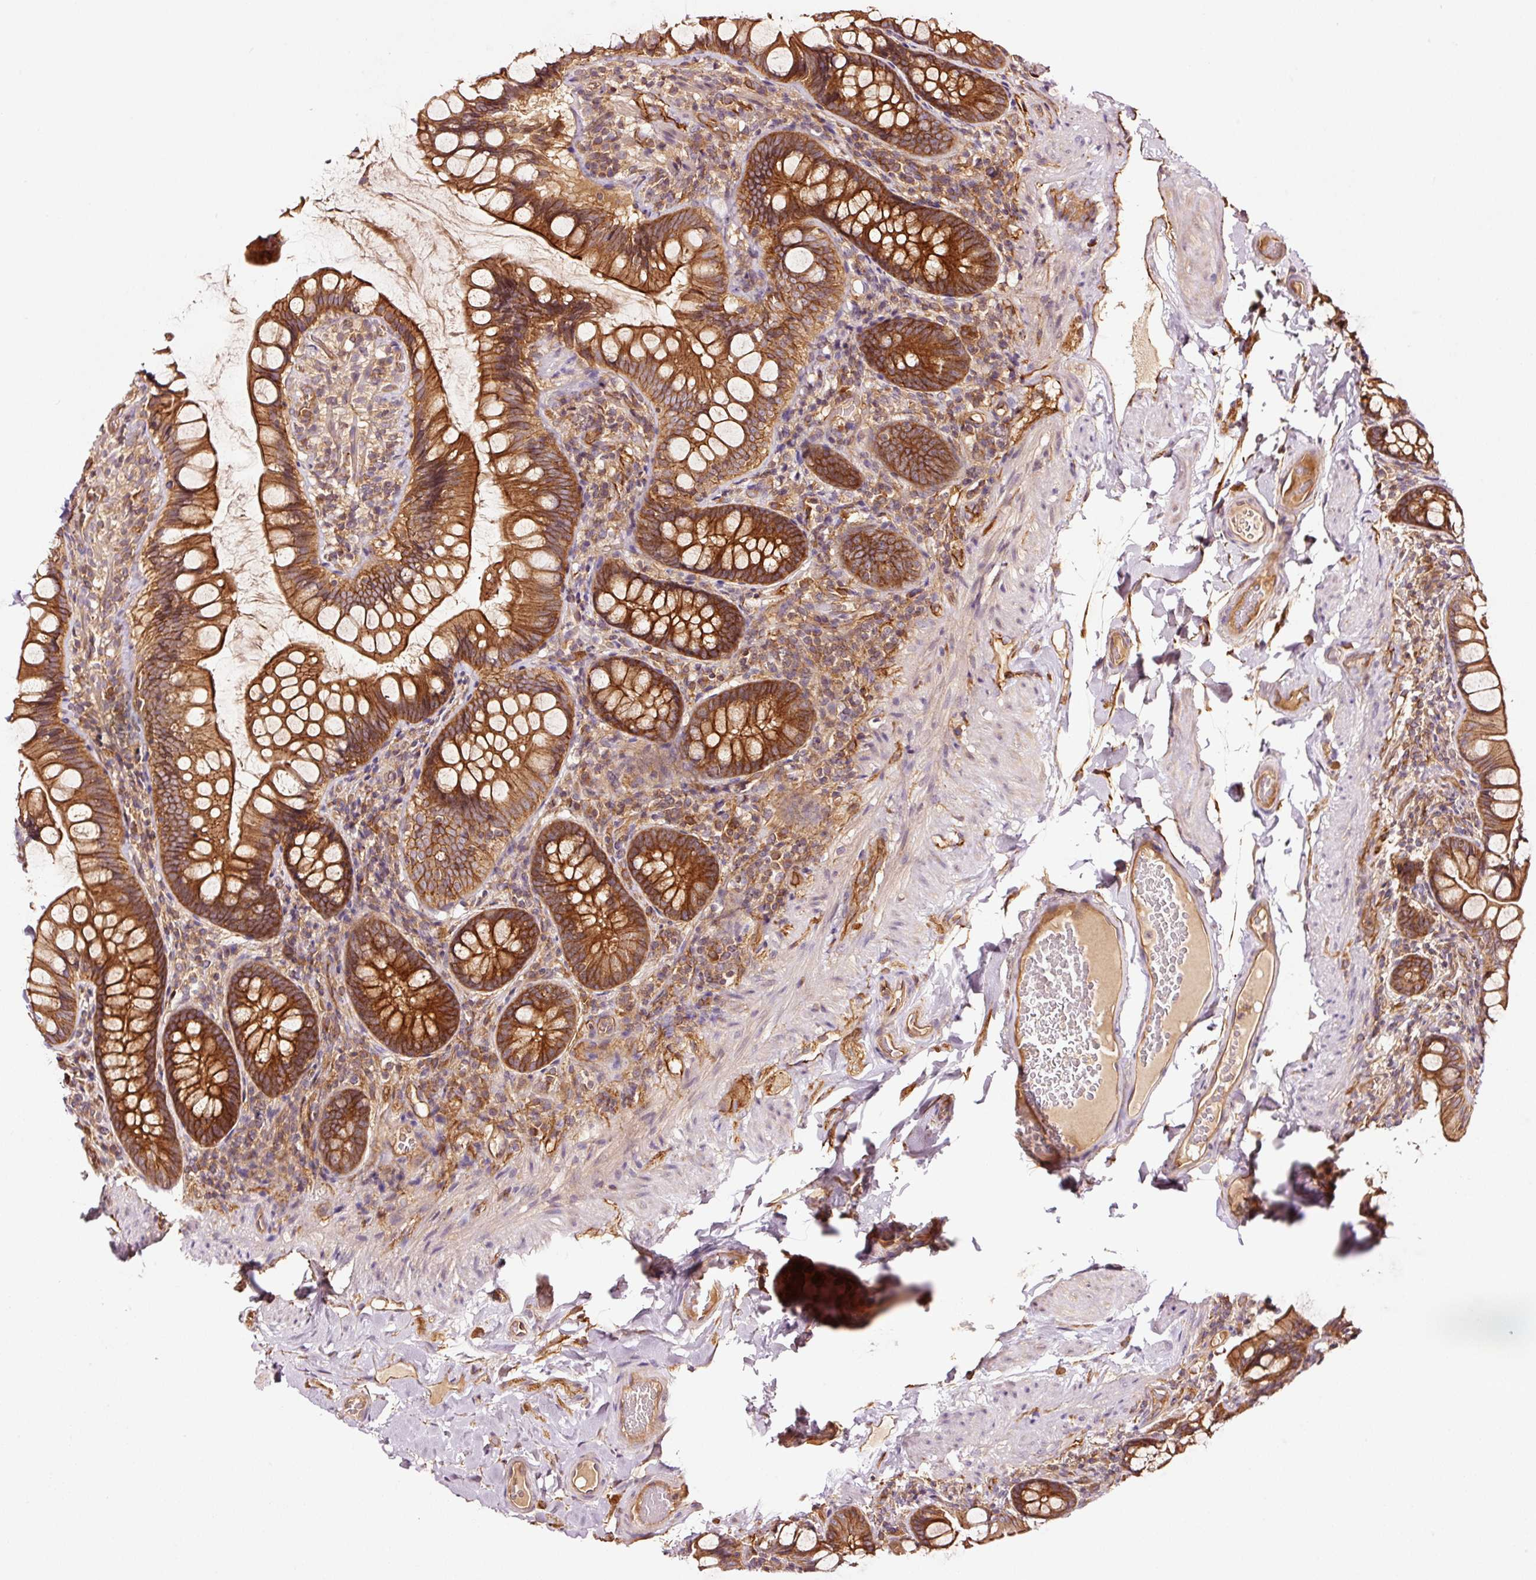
{"staining": {"intensity": "strong", "quantity": ">75%", "location": "cytoplasmic/membranous"}, "tissue": "small intestine", "cell_type": "Glandular cells", "image_type": "normal", "snomed": [{"axis": "morphology", "description": "Normal tissue, NOS"}, {"axis": "topography", "description": "Small intestine"}], "caption": "Protein staining of unremarkable small intestine shows strong cytoplasmic/membranous expression in approximately >75% of glandular cells.", "gene": "METAP1", "patient": {"sex": "male", "age": 70}}